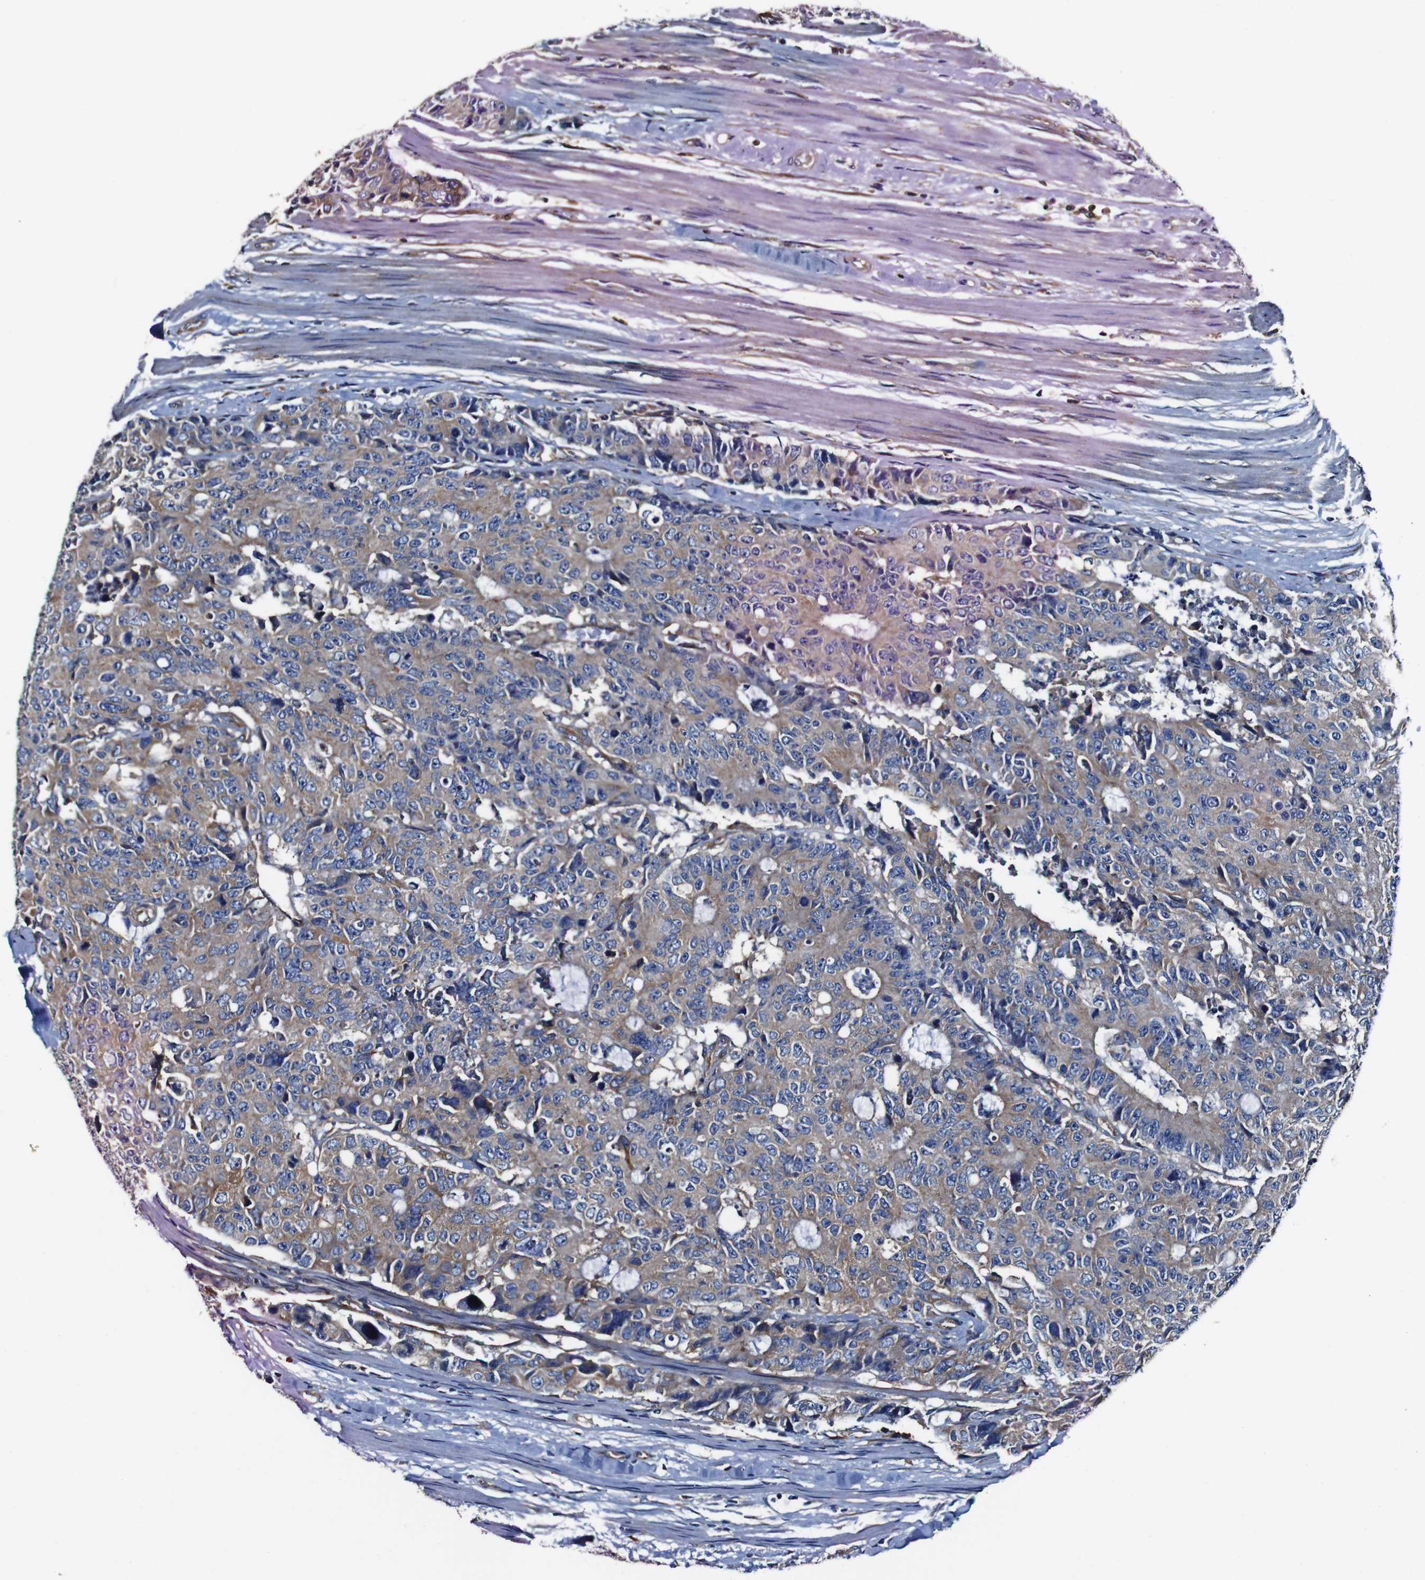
{"staining": {"intensity": "moderate", "quantity": "25%-75%", "location": "cytoplasmic/membranous"}, "tissue": "colorectal cancer", "cell_type": "Tumor cells", "image_type": "cancer", "snomed": [{"axis": "morphology", "description": "Adenocarcinoma, NOS"}, {"axis": "topography", "description": "Colon"}], "caption": "Colorectal cancer (adenocarcinoma) stained with a protein marker shows moderate staining in tumor cells.", "gene": "CSF1R", "patient": {"sex": "female", "age": 86}}